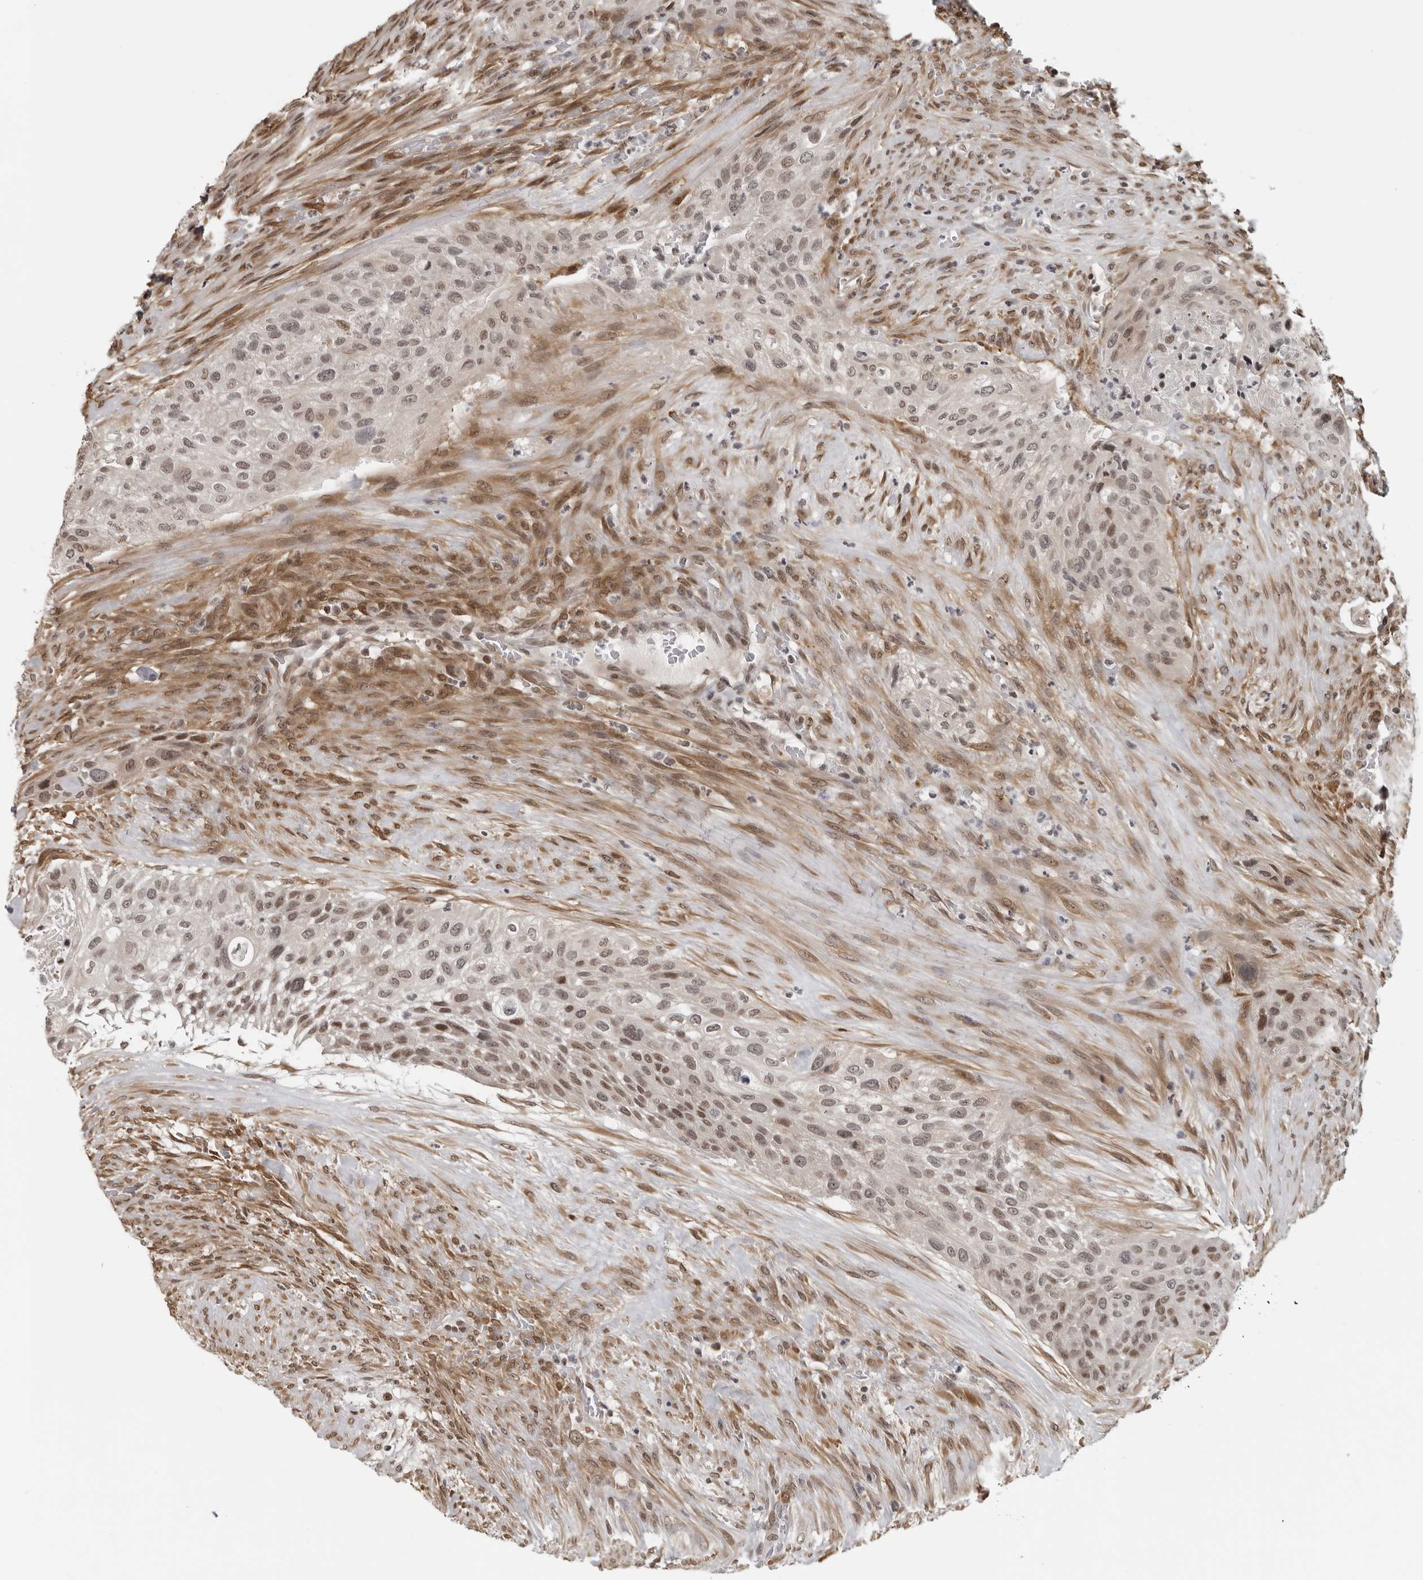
{"staining": {"intensity": "moderate", "quantity": ">75%", "location": "nuclear"}, "tissue": "urothelial cancer", "cell_type": "Tumor cells", "image_type": "cancer", "snomed": [{"axis": "morphology", "description": "Urothelial carcinoma, High grade"}, {"axis": "topography", "description": "Urinary bladder"}], "caption": "The histopathology image exhibits a brown stain indicating the presence of a protein in the nuclear of tumor cells in urothelial cancer. Nuclei are stained in blue.", "gene": "MAF", "patient": {"sex": "male", "age": 35}}